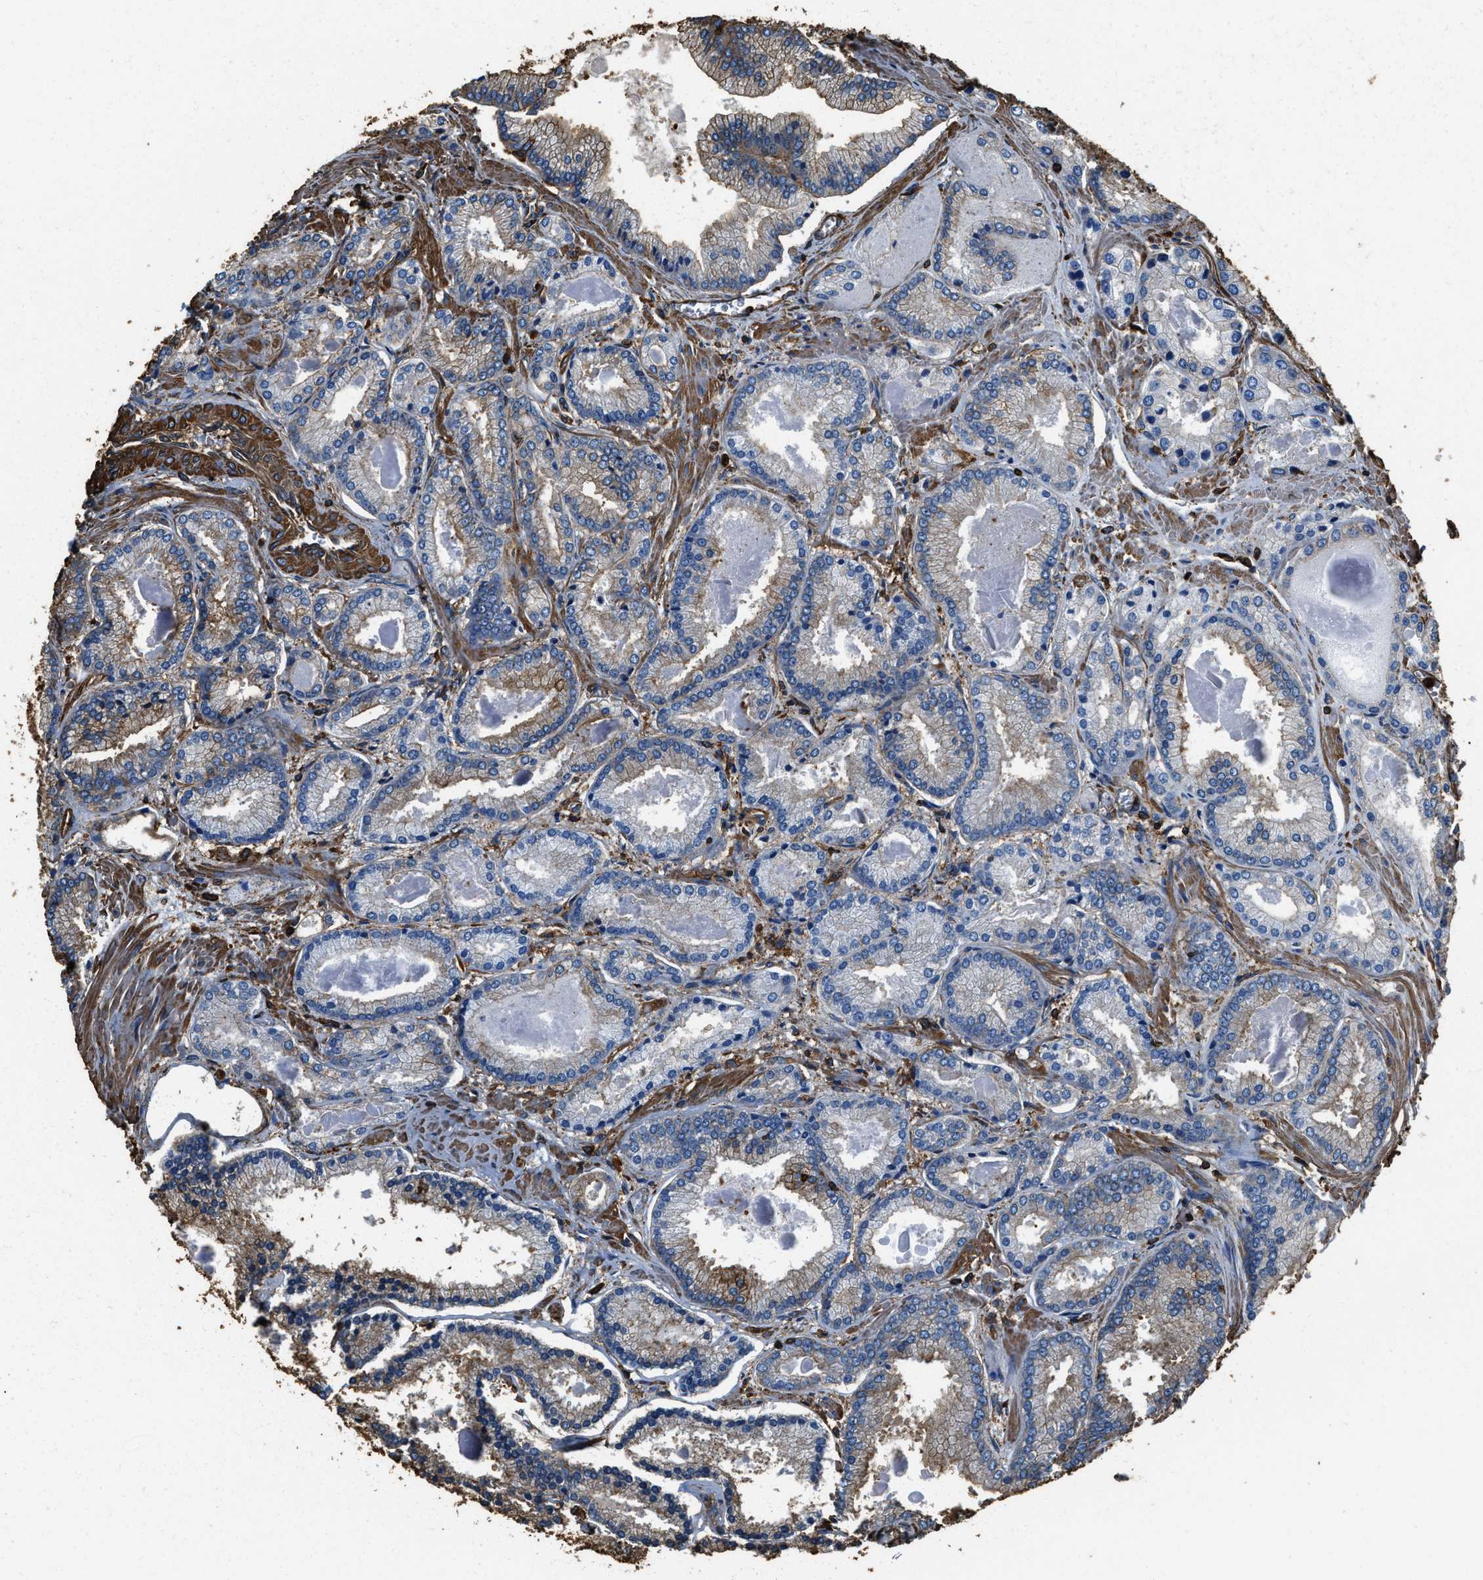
{"staining": {"intensity": "moderate", "quantity": "25%-75%", "location": "cytoplasmic/membranous"}, "tissue": "prostate cancer", "cell_type": "Tumor cells", "image_type": "cancer", "snomed": [{"axis": "morphology", "description": "Adenocarcinoma, Low grade"}, {"axis": "topography", "description": "Prostate"}], "caption": "Human prostate cancer stained with a protein marker shows moderate staining in tumor cells.", "gene": "ACCS", "patient": {"sex": "male", "age": 59}}